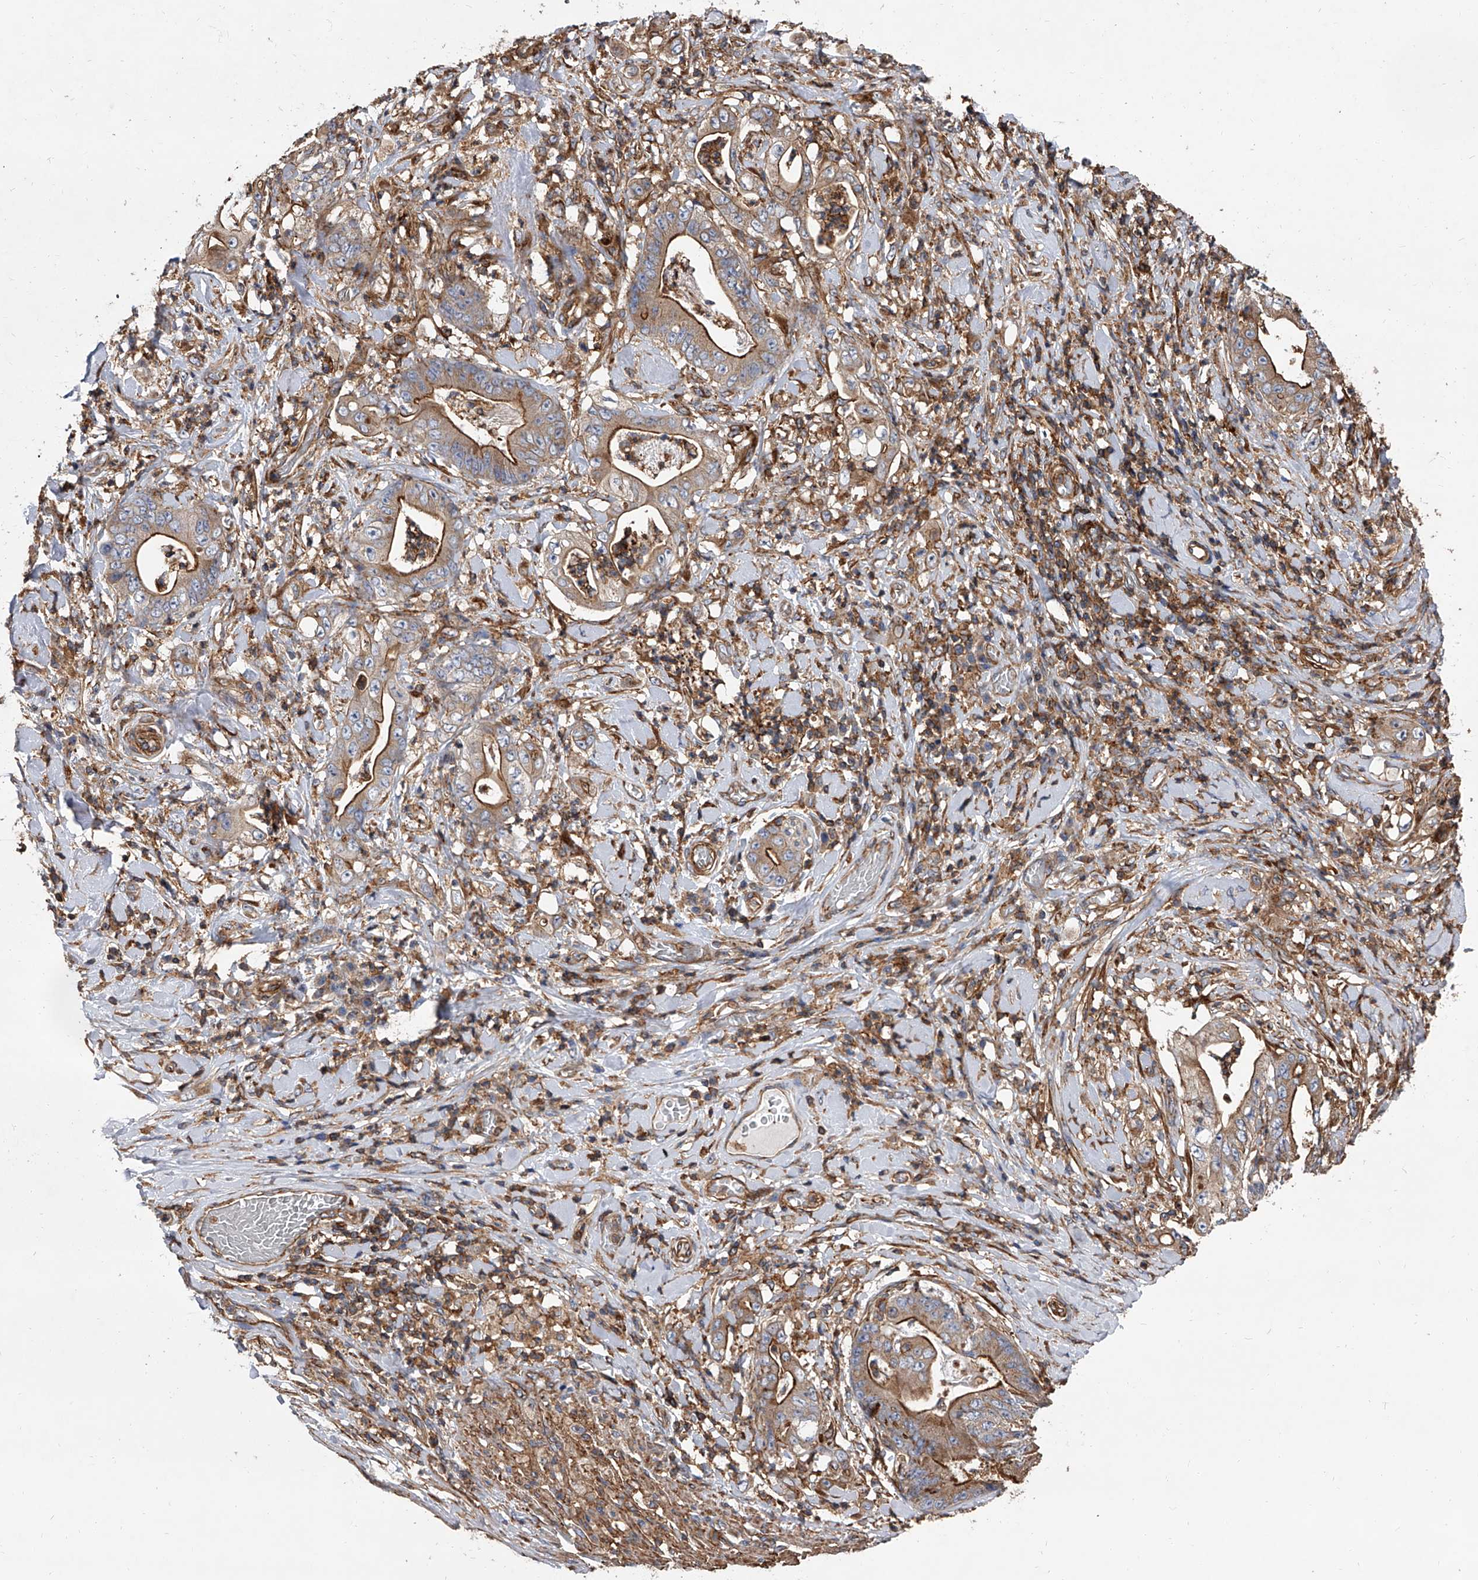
{"staining": {"intensity": "strong", "quantity": ">75%", "location": "cytoplasmic/membranous"}, "tissue": "stomach cancer", "cell_type": "Tumor cells", "image_type": "cancer", "snomed": [{"axis": "morphology", "description": "Adenocarcinoma, NOS"}, {"axis": "topography", "description": "Stomach"}], "caption": "Immunohistochemical staining of stomach adenocarcinoma exhibits high levels of strong cytoplasmic/membranous protein staining in about >75% of tumor cells.", "gene": "PISD", "patient": {"sex": "female", "age": 73}}